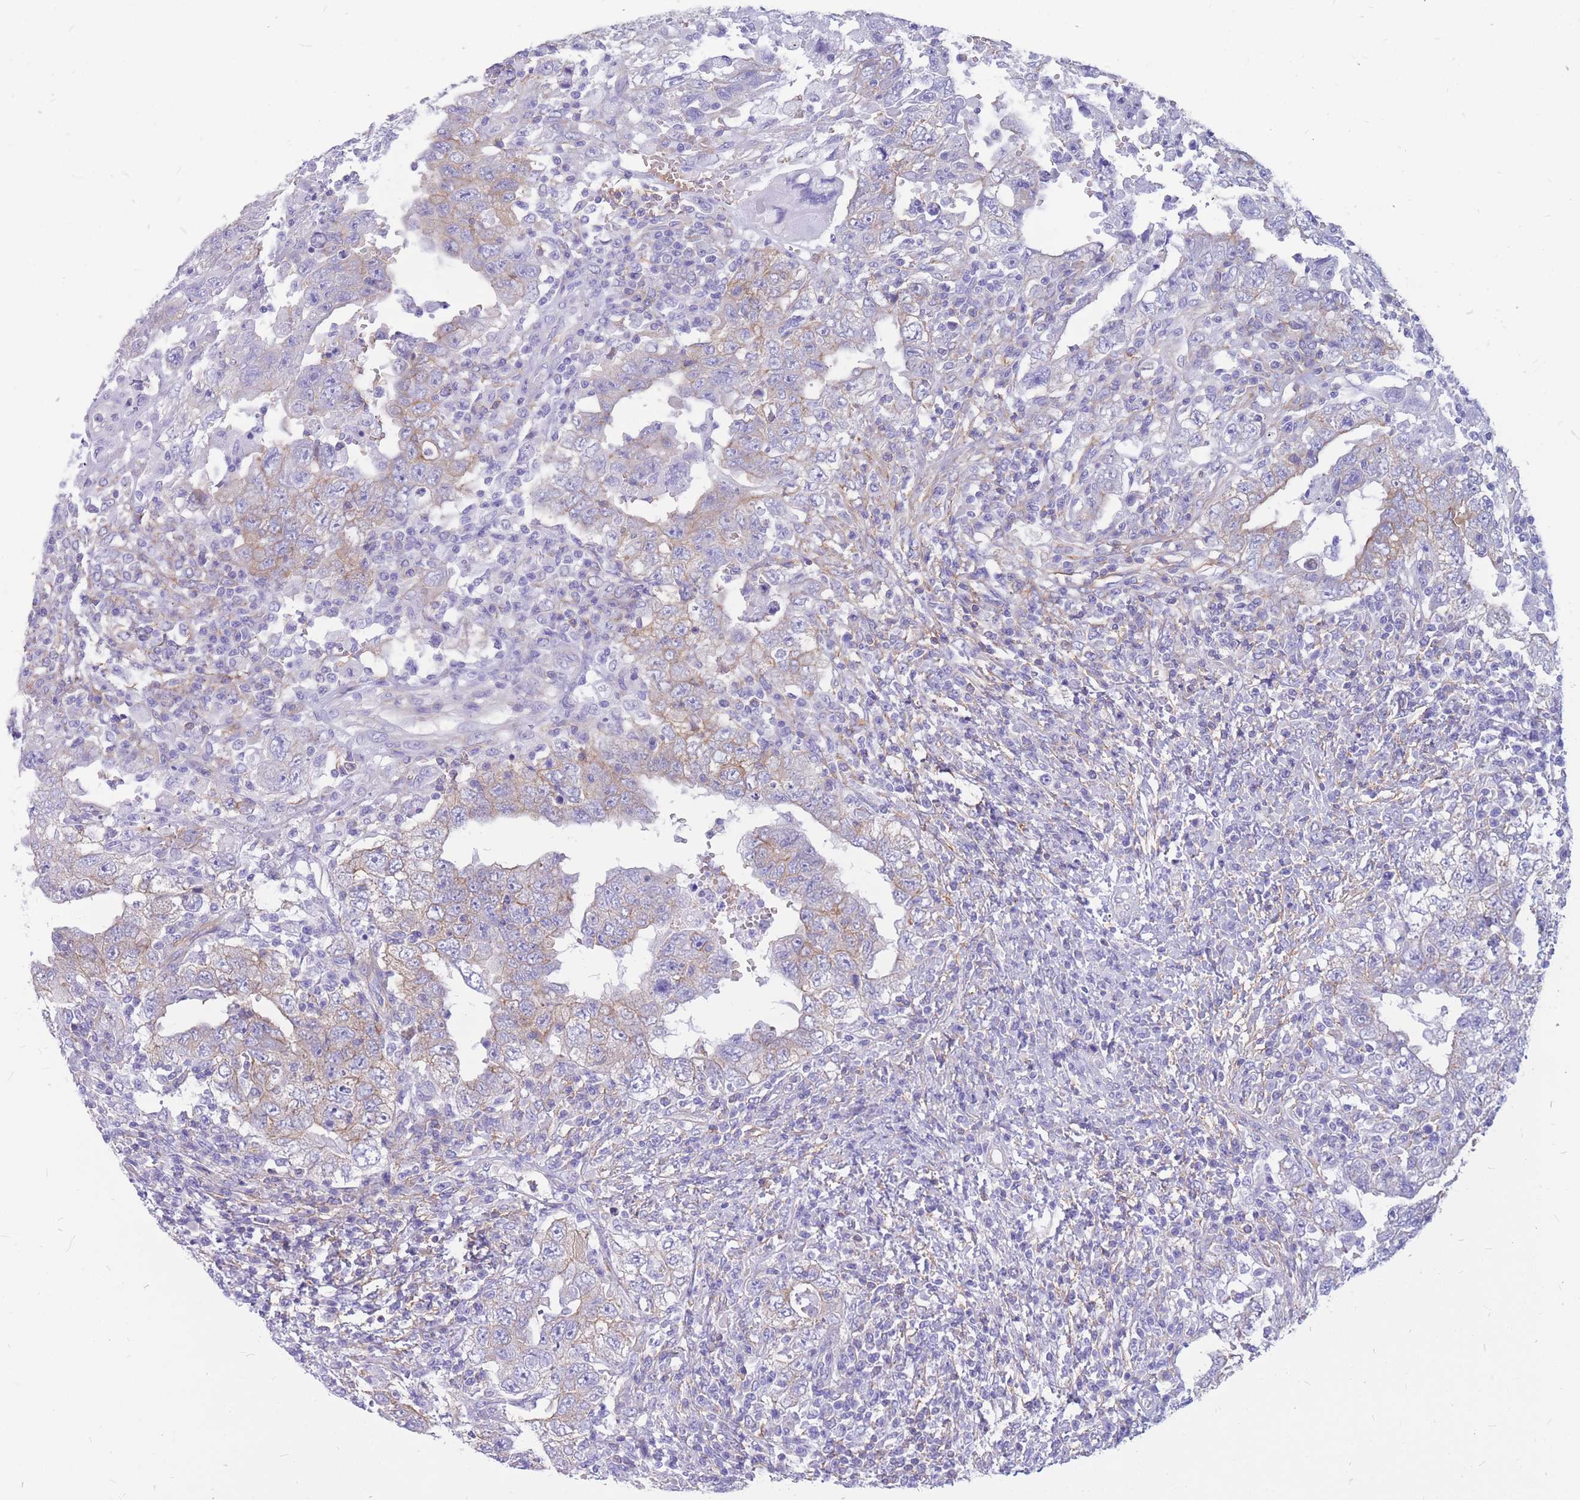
{"staining": {"intensity": "moderate", "quantity": "<25%", "location": "cytoplasmic/membranous"}, "tissue": "testis cancer", "cell_type": "Tumor cells", "image_type": "cancer", "snomed": [{"axis": "morphology", "description": "Carcinoma, Embryonal, NOS"}, {"axis": "topography", "description": "Testis"}], "caption": "IHC image of neoplastic tissue: human testis embryonal carcinoma stained using IHC exhibits low levels of moderate protein expression localized specifically in the cytoplasmic/membranous of tumor cells, appearing as a cytoplasmic/membranous brown color.", "gene": "ADD2", "patient": {"sex": "male", "age": 26}}